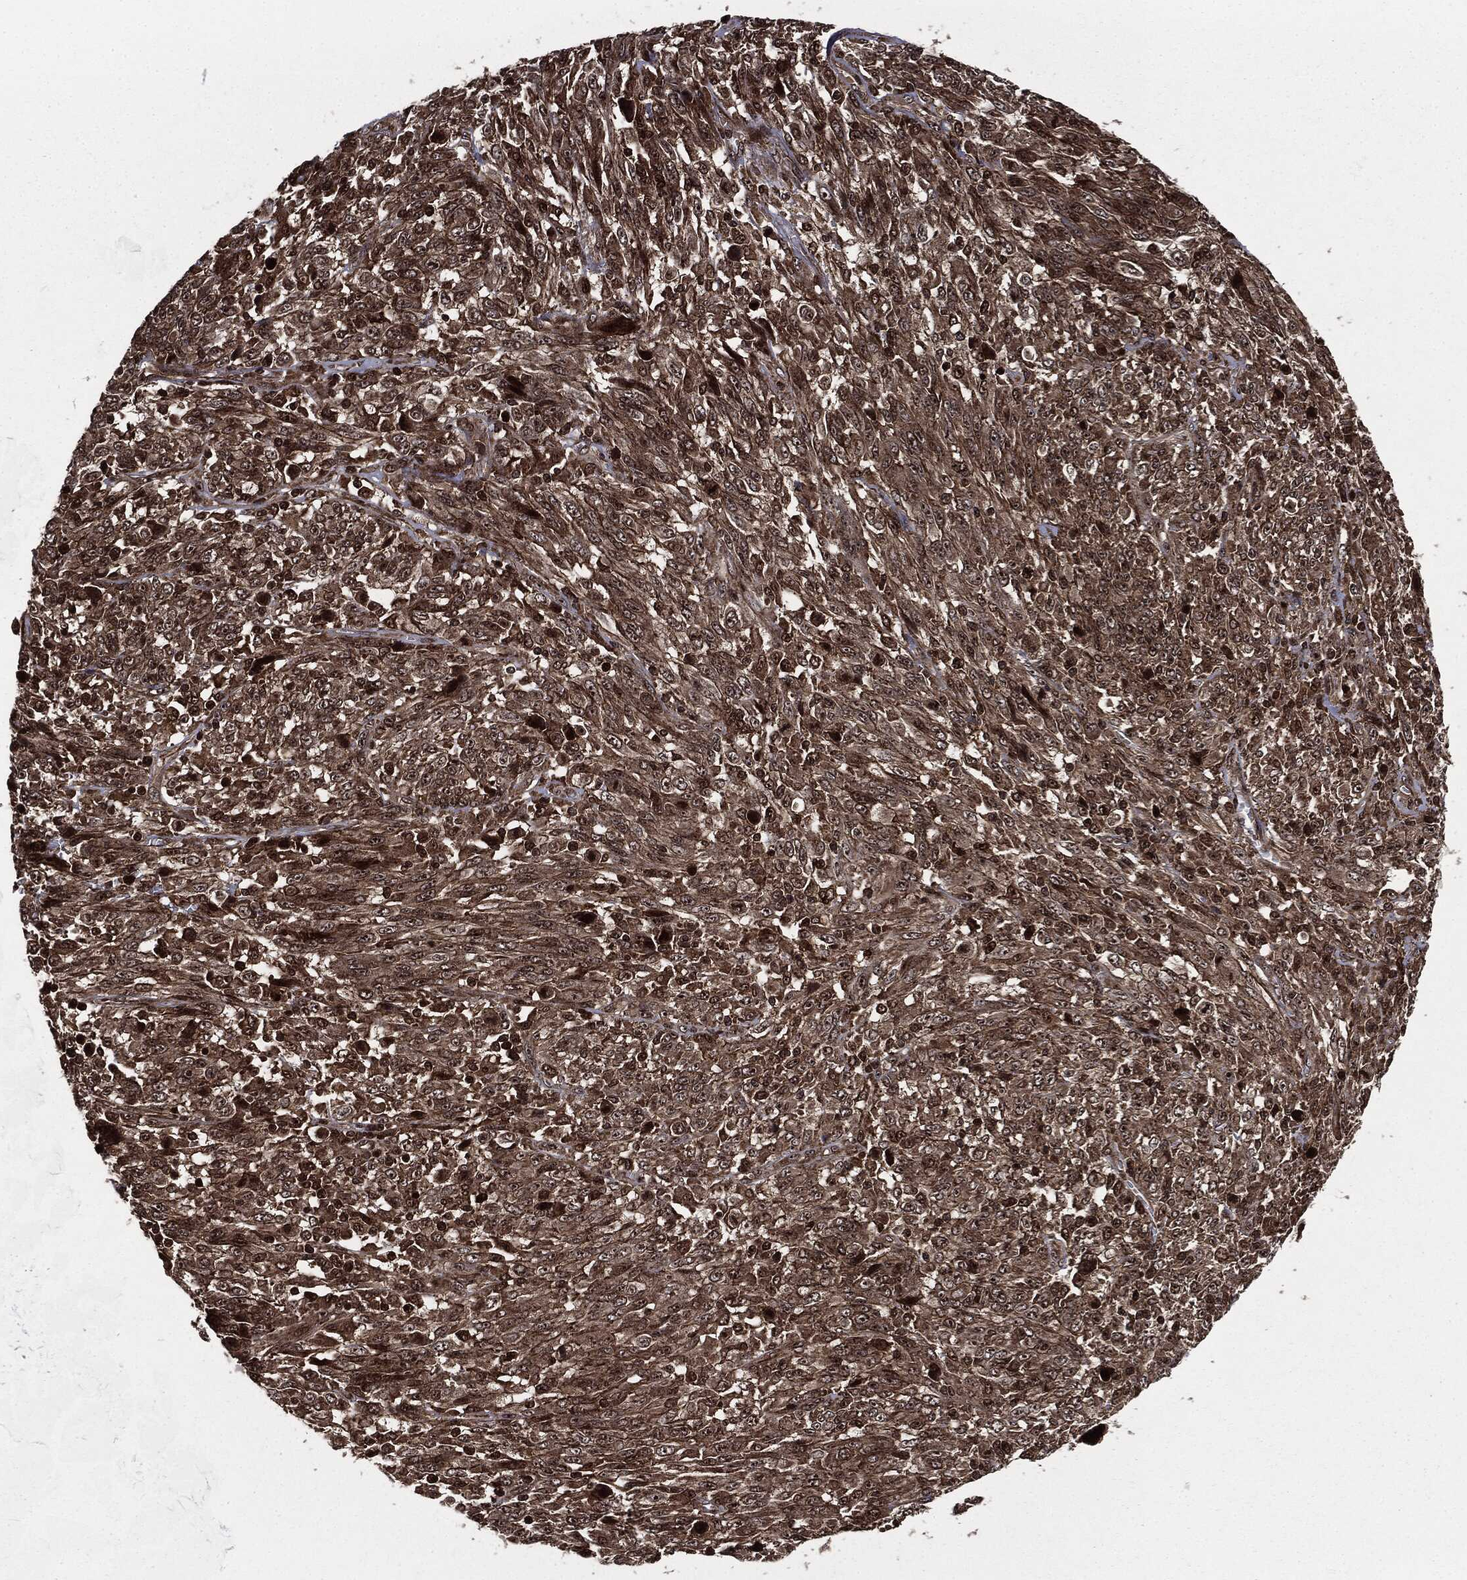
{"staining": {"intensity": "strong", "quantity": ">75%", "location": "cytoplasmic/membranous"}, "tissue": "melanoma", "cell_type": "Tumor cells", "image_type": "cancer", "snomed": [{"axis": "morphology", "description": "Malignant melanoma, NOS"}, {"axis": "topography", "description": "Skin"}], "caption": "Melanoma tissue displays strong cytoplasmic/membranous staining in approximately >75% of tumor cells", "gene": "CARD6", "patient": {"sex": "female", "age": 91}}